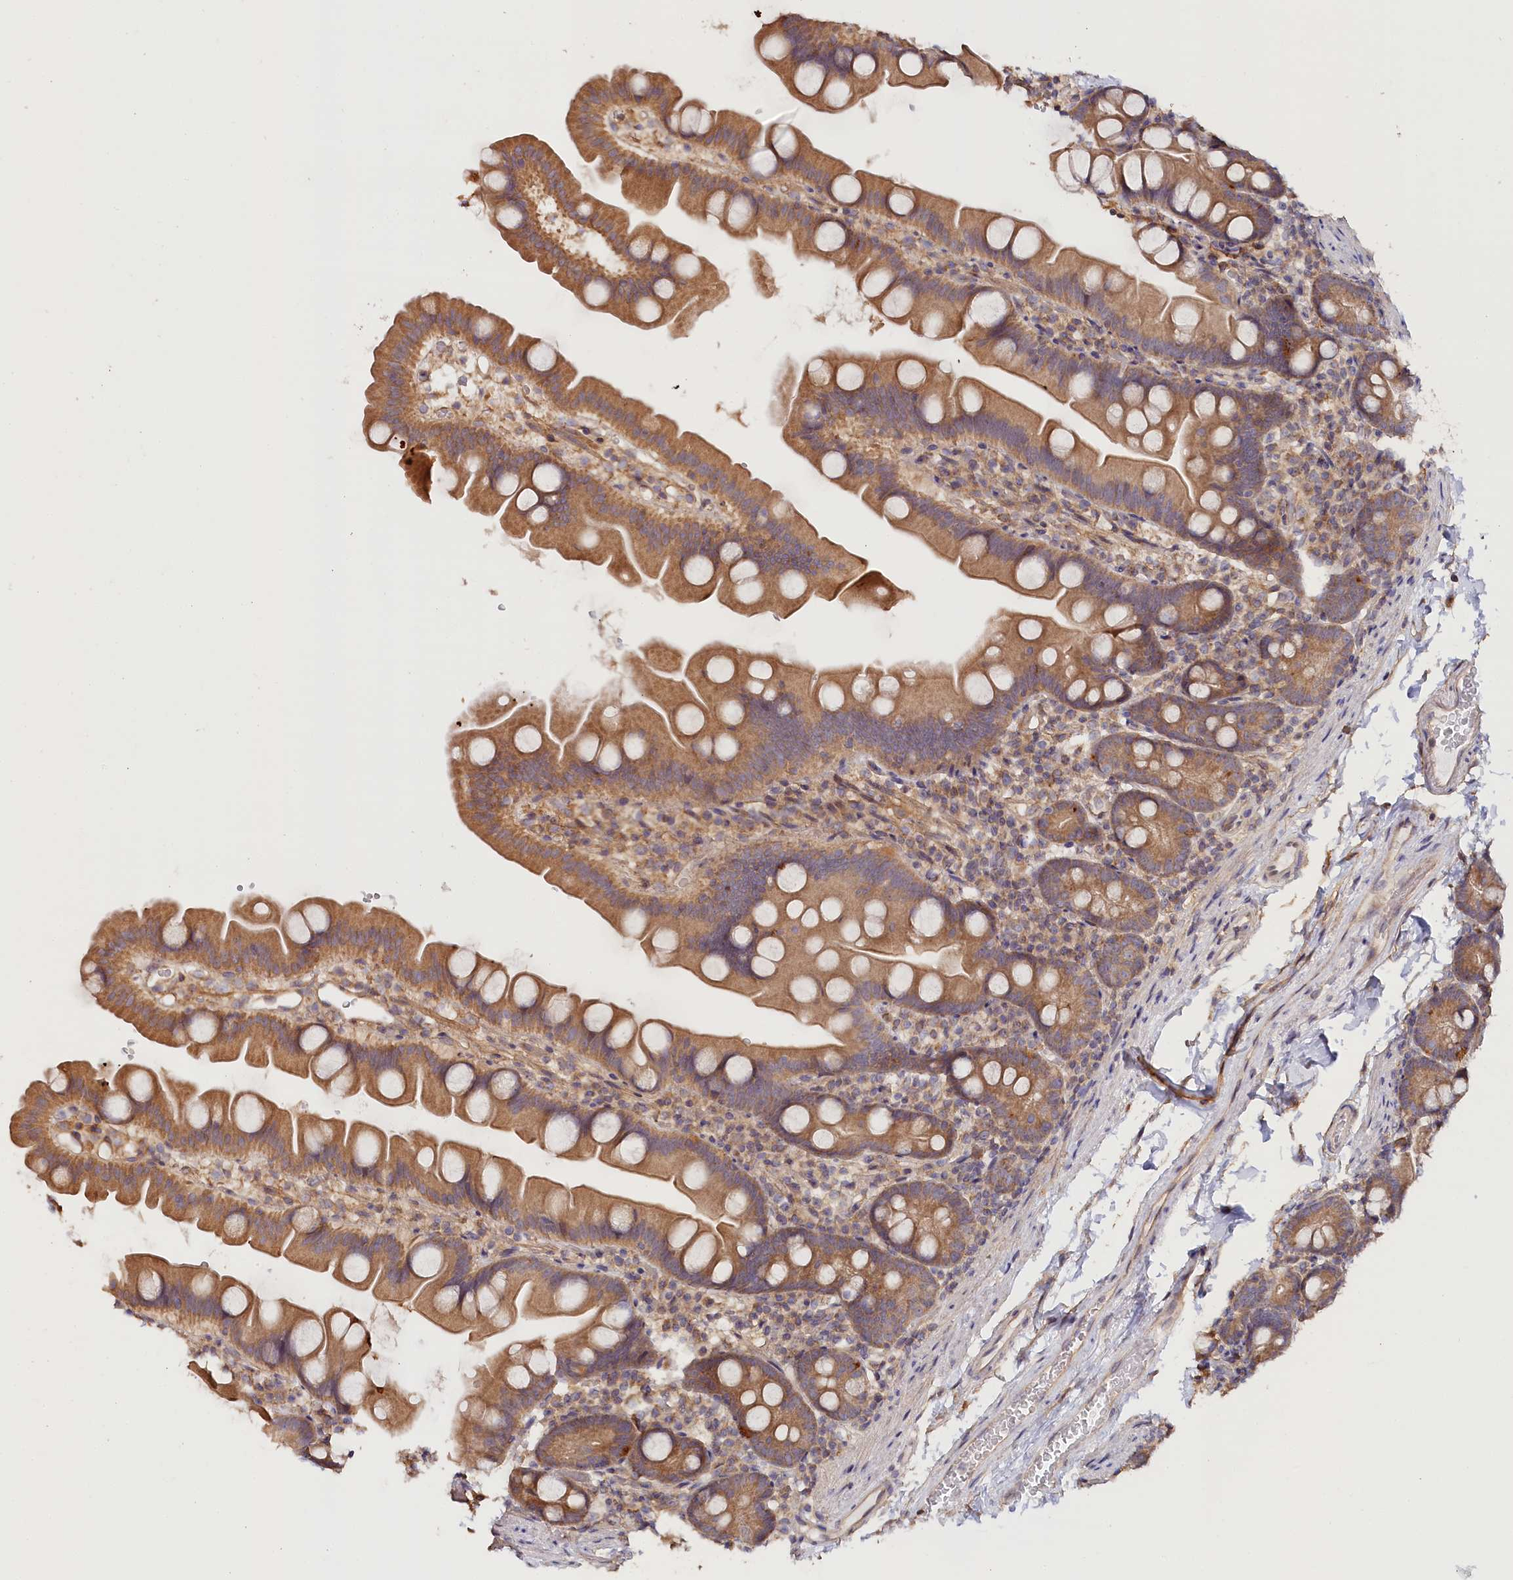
{"staining": {"intensity": "moderate", "quantity": ">75%", "location": "cytoplasmic/membranous"}, "tissue": "small intestine", "cell_type": "Glandular cells", "image_type": "normal", "snomed": [{"axis": "morphology", "description": "Normal tissue, NOS"}, {"axis": "topography", "description": "Small intestine"}], "caption": "Moderate cytoplasmic/membranous positivity is identified in about >75% of glandular cells in normal small intestine. (Brightfield microscopy of DAB IHC at high magnification).", "gene": "KATNB1", "patient": {"sex": "female", "age": 68}}